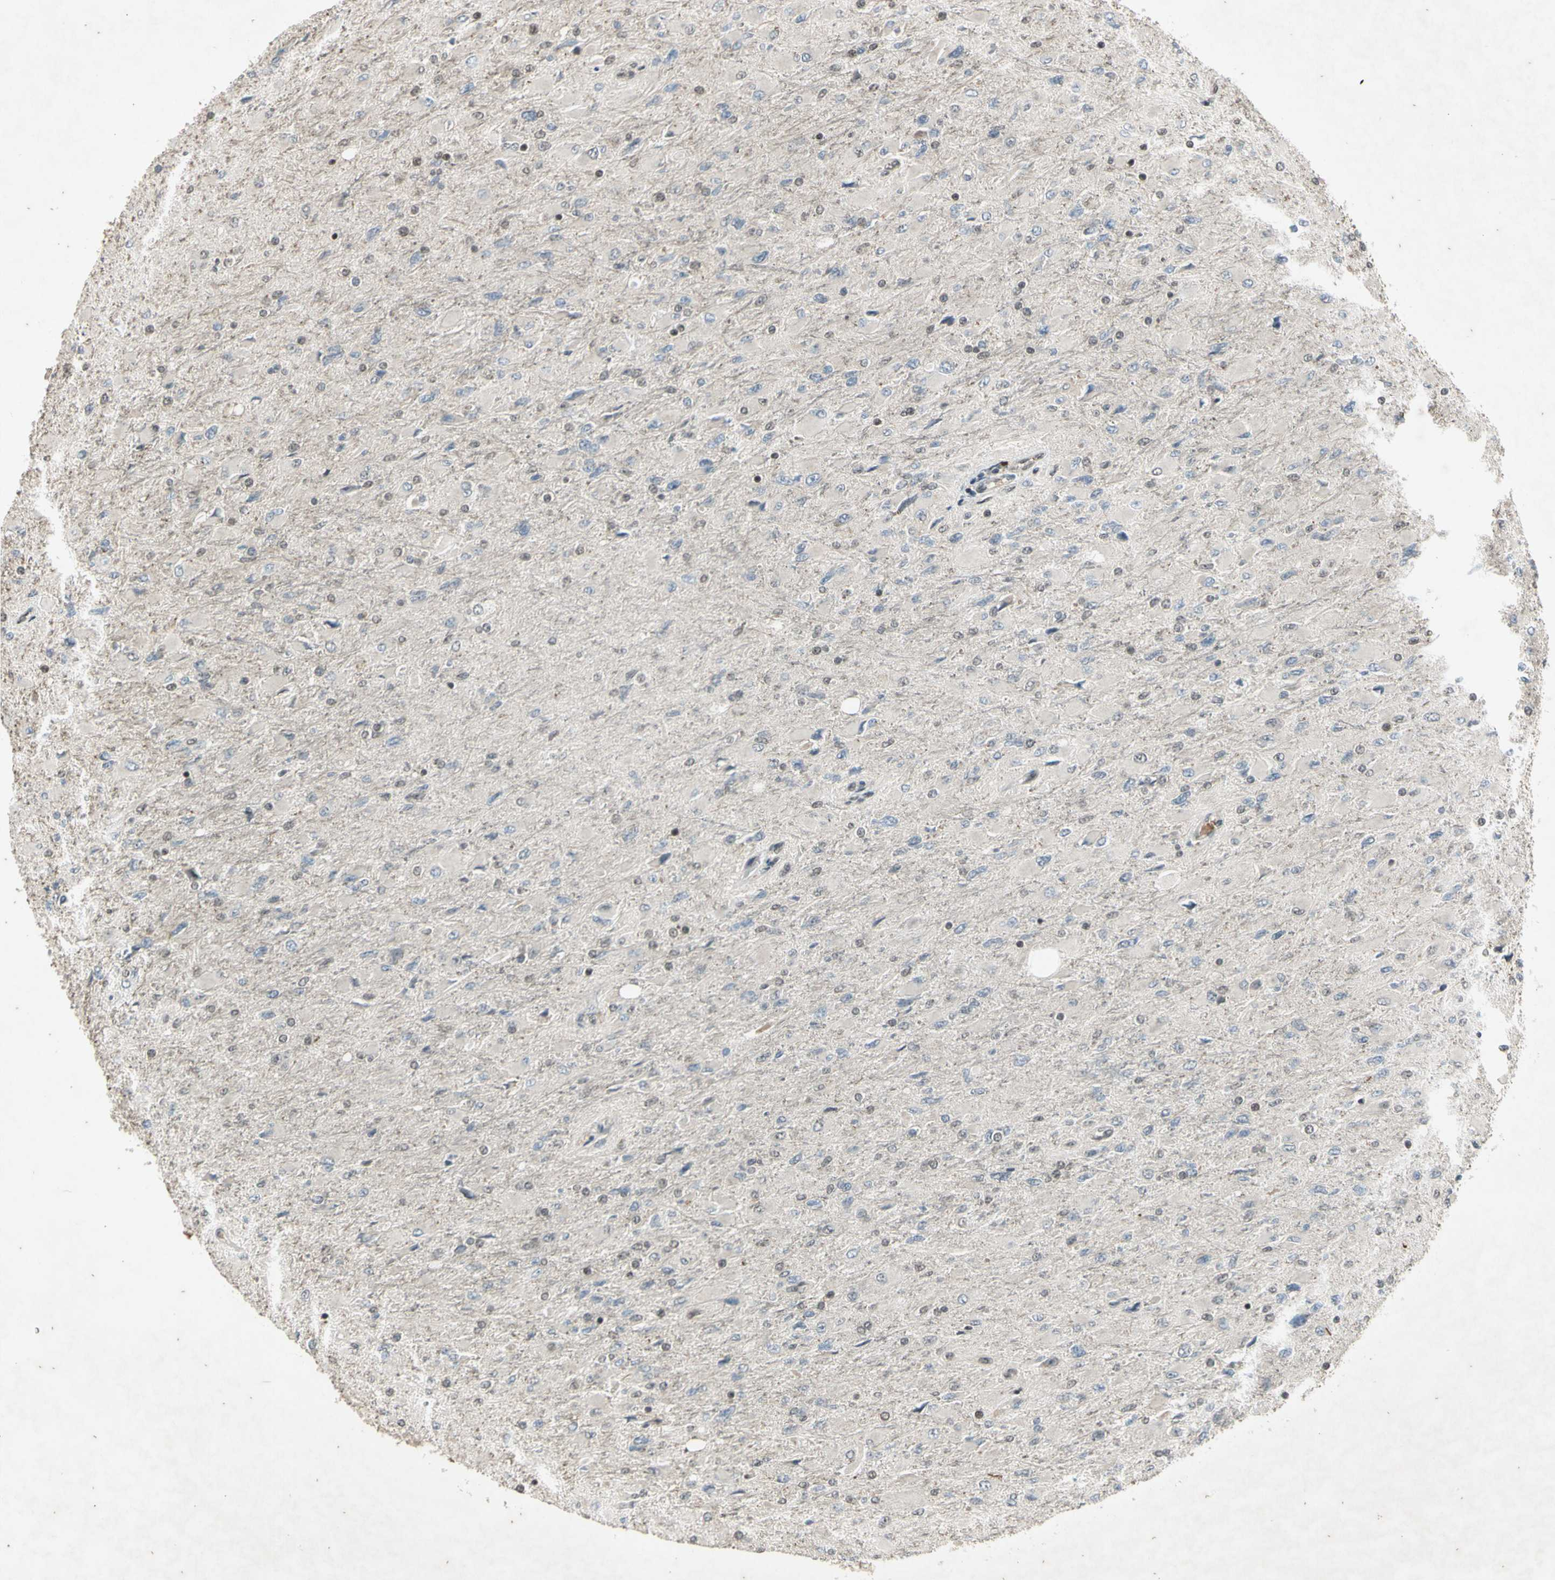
{"staining": {"intensity": "weak", "quantity": "25%-75%", "location": "nuclear"}, "tissue": "glioma", "cell_type": "Tumor cells", "image_type": "cancer", "snomed": [{"axis": "morphology", "description": "Glioma, malignant, High grade"}, {"axis": "topography", "description": "Cerebral cortex"}], "caption": "Immunohistochemical staining of malignant high-grade glioma shows low levels of weak nuclear protein positivity in about 25%-75% of tumor cells. Using DAB (brown) and hematoxylin (blue) stains, captured at high magnification using brightfield microscopy.", "gene": "EFNB2", "patient": {"sex": "female", "age": 36}}